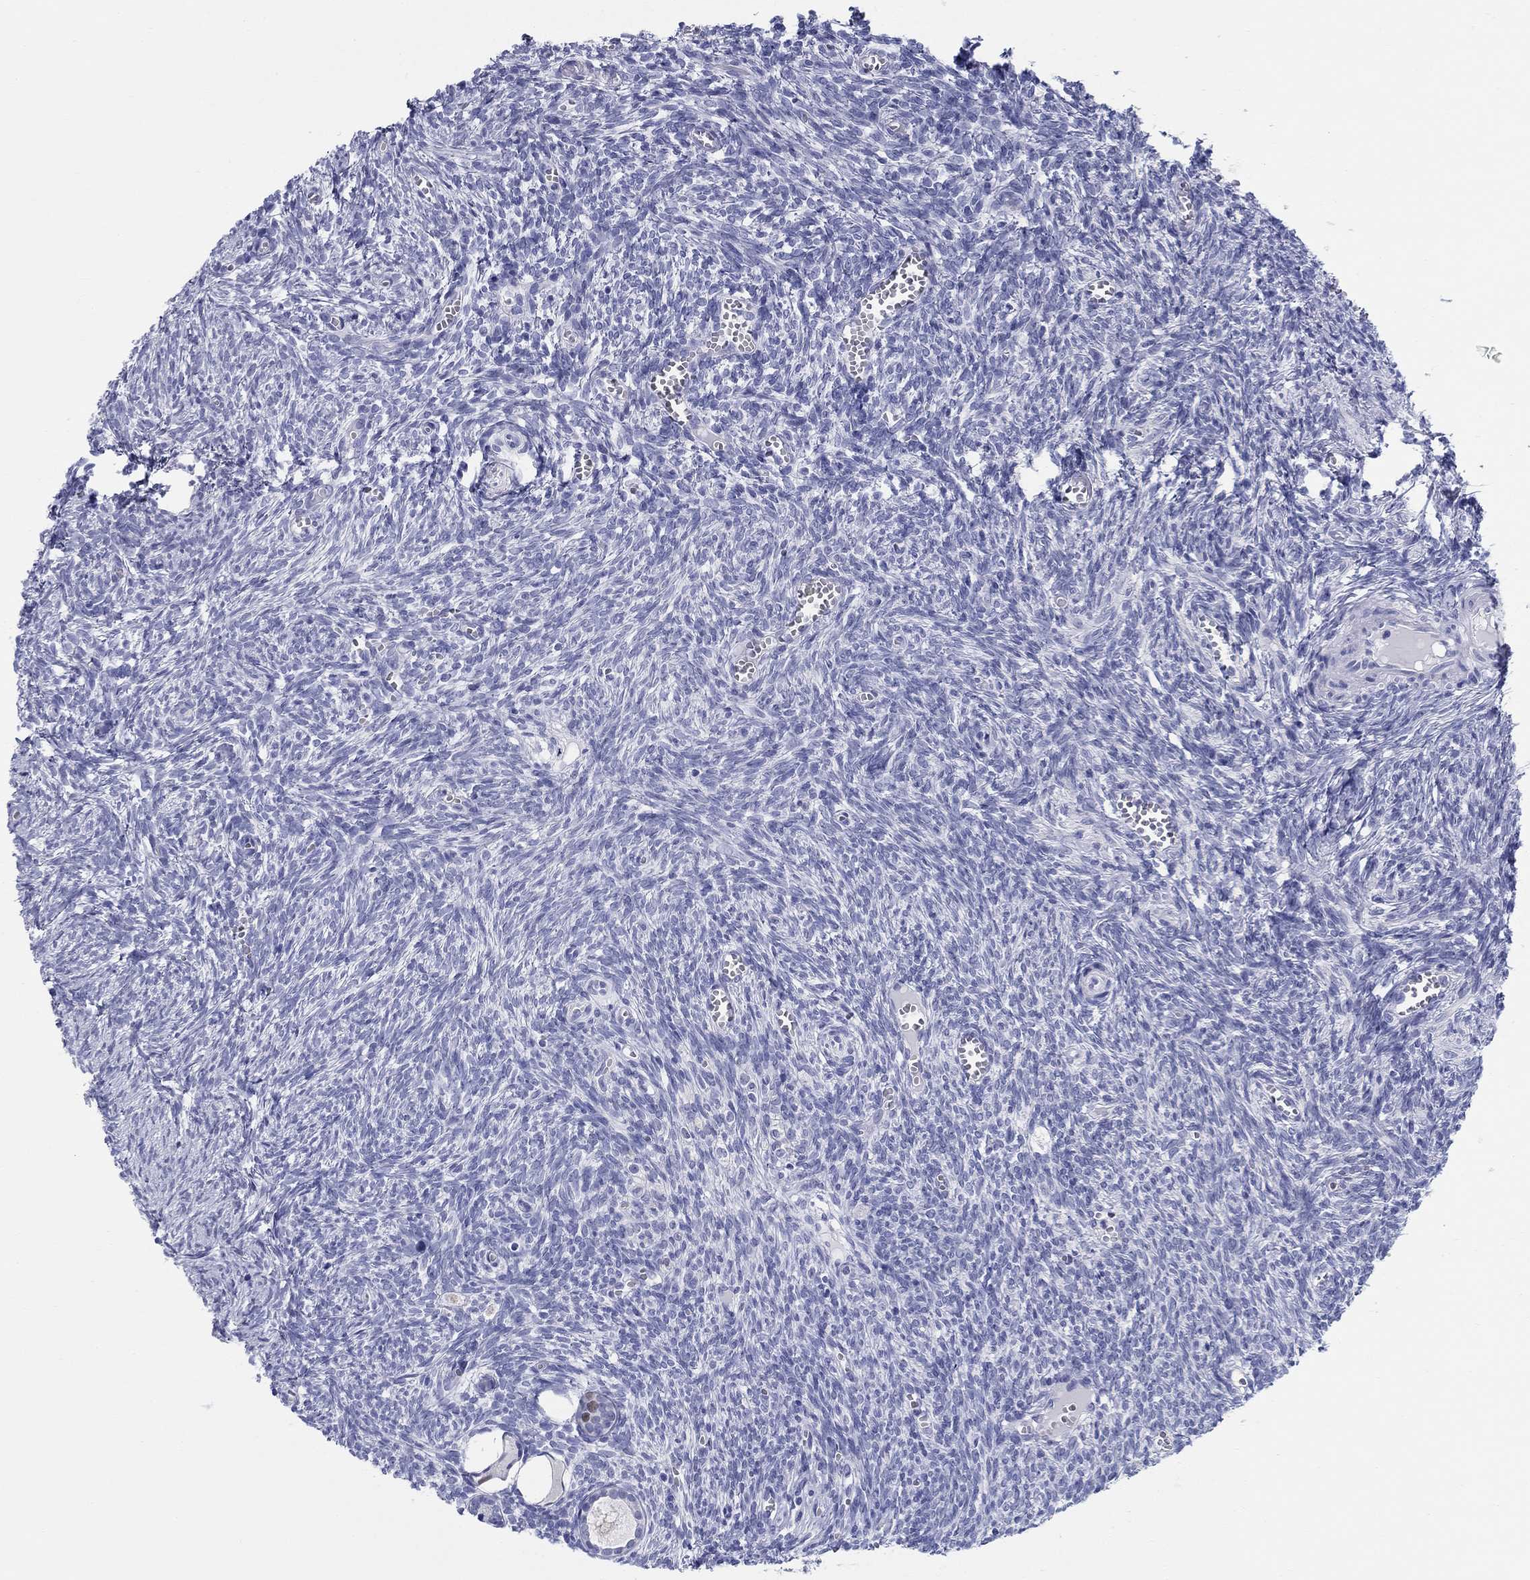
{"staining": {"intensity": "negative", "quantity": "none", "location": "none"}, "tissue": "ovary", "cell_type": "Follicle cells", "image_type": "normal", "snomed": [{"axis": "morphology", "description": "Normal tissue, NOS"}, {"axis": "topography", "description": "Ovary"}], "caption": "Follicle cells show no significant staining in unremarkable ovary. Brightfield microscopy of immunohistochemistry (IHC) stained with DAB (3,3'-diaminobenzidine) (brown) and hematoxylin (blue), captured at high magnification.", "gene": "LAMP5", "patient": {"sex": "female", "age": 43}}